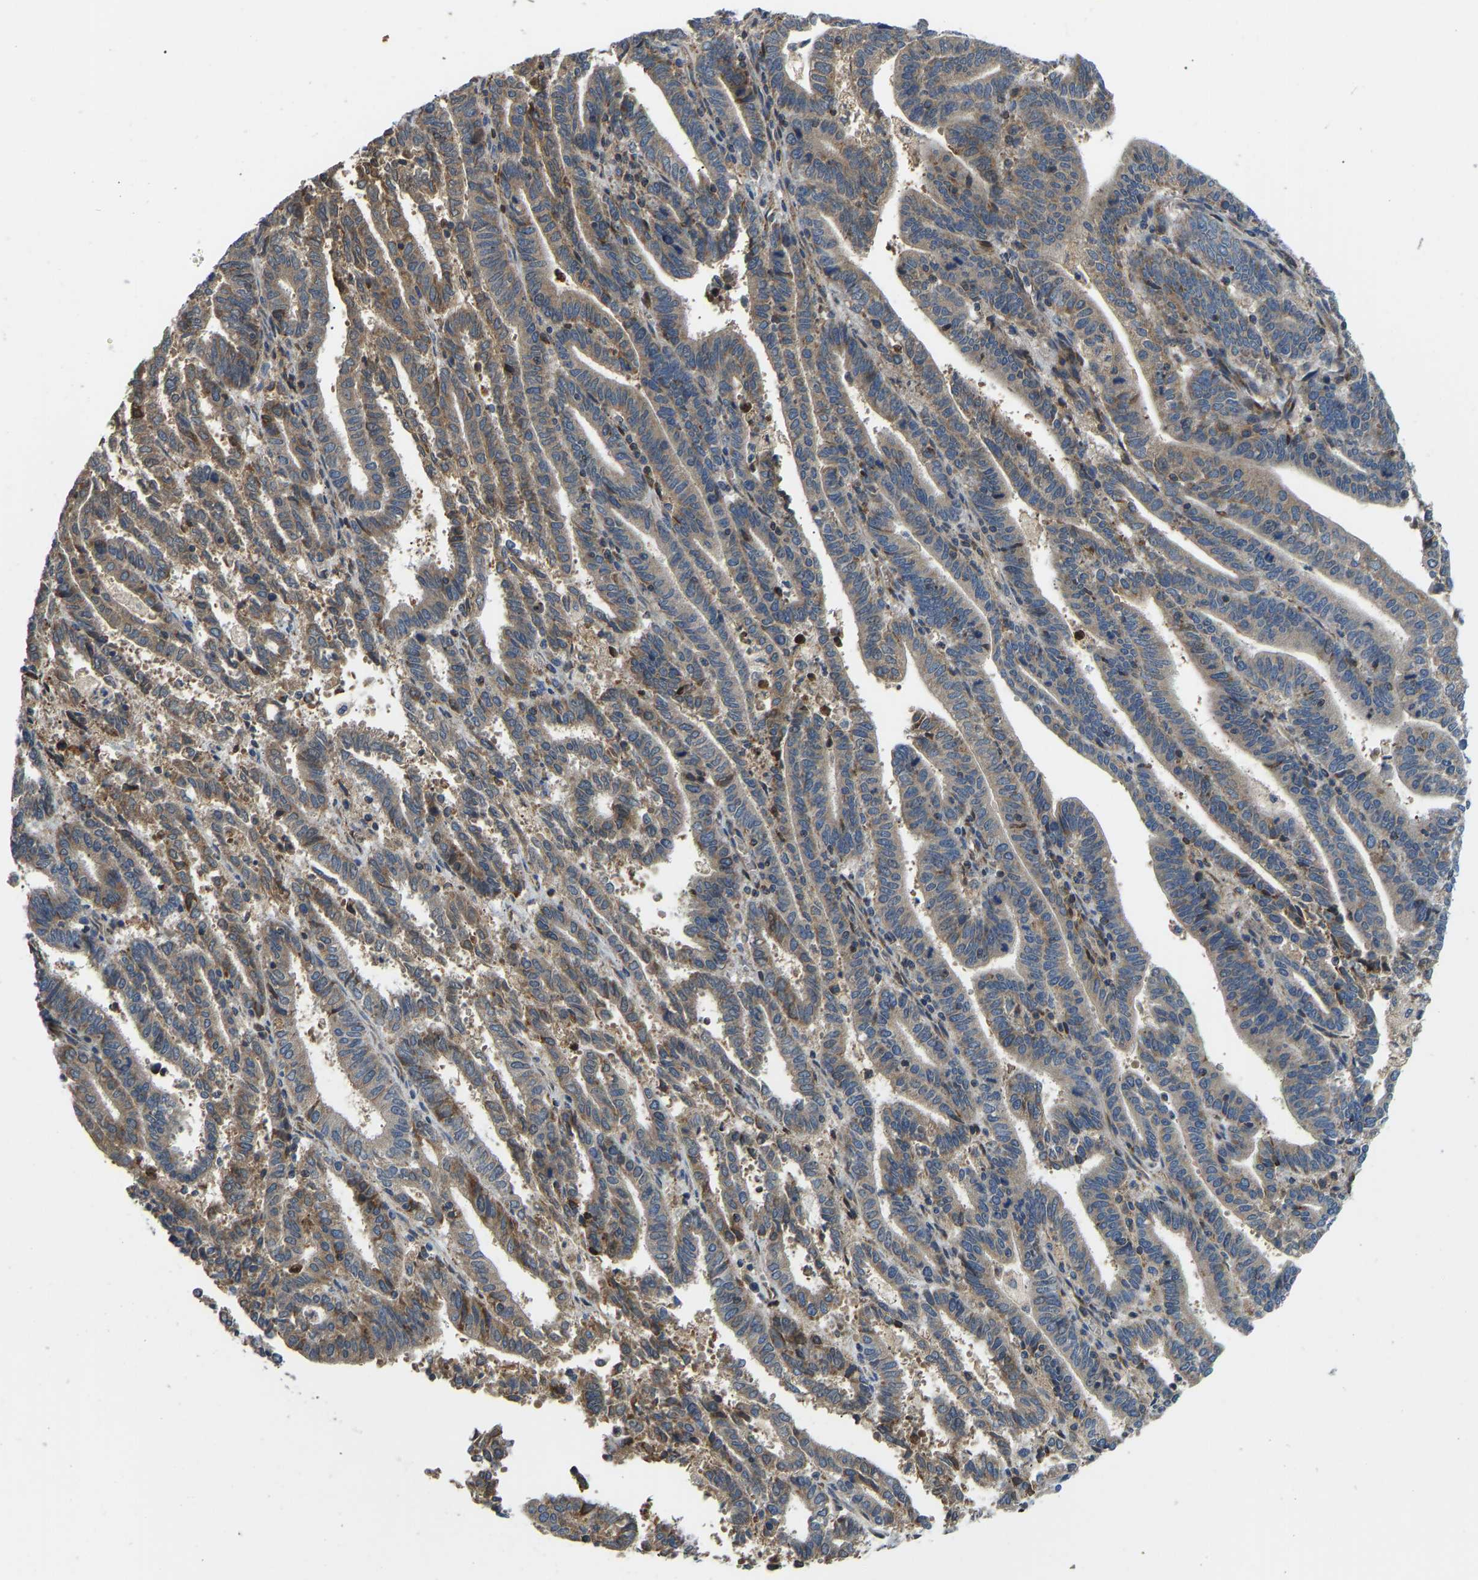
{"staining": {"intensity": "moderate", "quantity": "25%-75%", "location": "cytoplasmic/membranous"}, "tissue": "endometrial cancer", "cell_type": "Tumor cells", "image_type": "cancer", "snomed": [{"axis": "morphology", "description": "Adenocarcinoma, NOS"}, {"axis": "topography", "description": "Uterus"}], "caption": "There is medium levels of moderate cytoplasmic/membranous staining in tumor cells of adenocarcinoma (endometrial), as demonstrated by immunohistochemical staining (brown color).", "gene": "RBP1", "patient": {"sex": "female", "age": 83}}